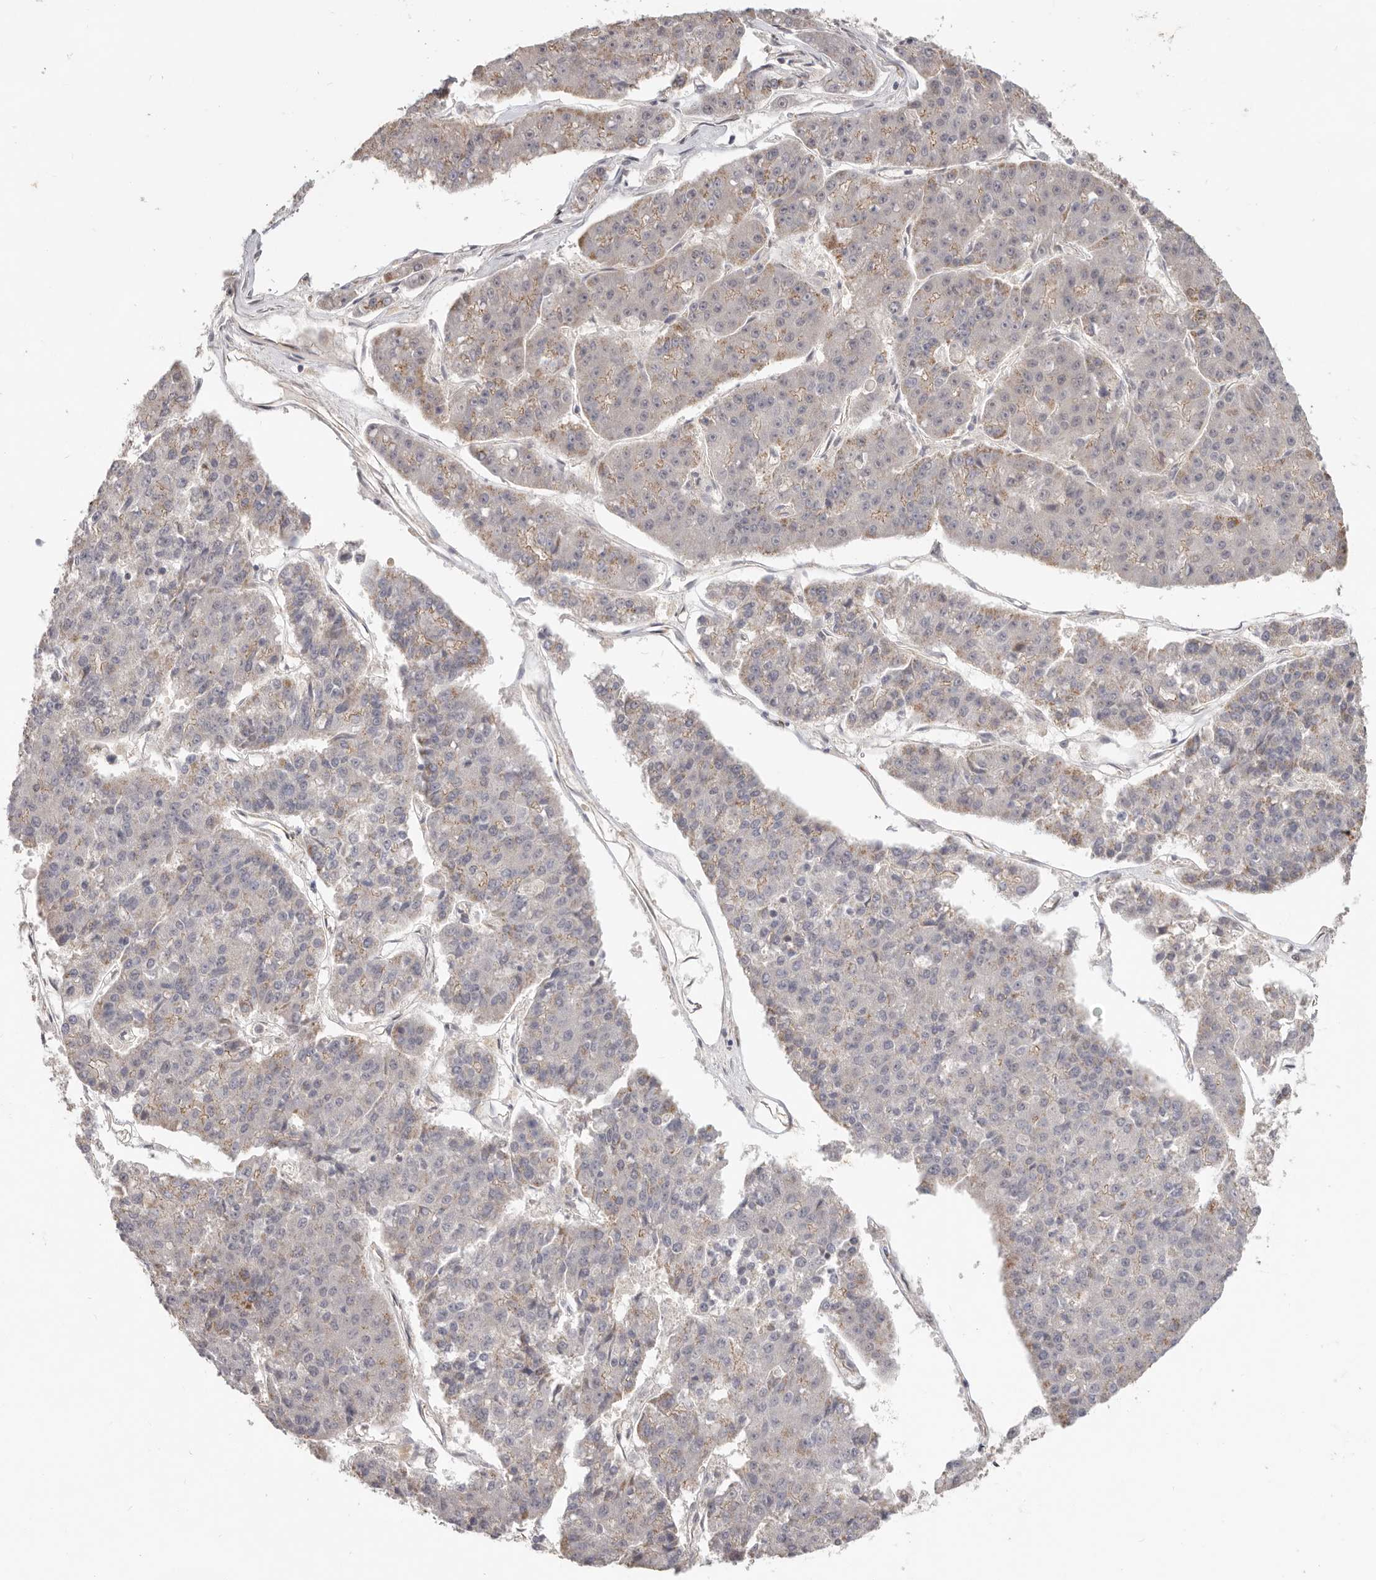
{"staining": {"intensity": "moderate", "quantity": "<25%", "location": "cytoplasmic/membranous"}, "tissue": "pancreatic cancer", "cell_type": "Tumor cells", "image_type": "cancer", "snomed": [{"axis": "morphology", "description": "Adenocarcinoma, NOS"}, {"axis": "topography", "description": "Pancreas"}], "caption": "DAB immunohistochemical staining of human pancreatic cancer (adenocarcinoma) exhibits moderate cytoplasmic/membranous protein positivity in approximately <25% of tumor cells.", "gene": "USP49", "patient": {"sex": "male", "age": 50}}